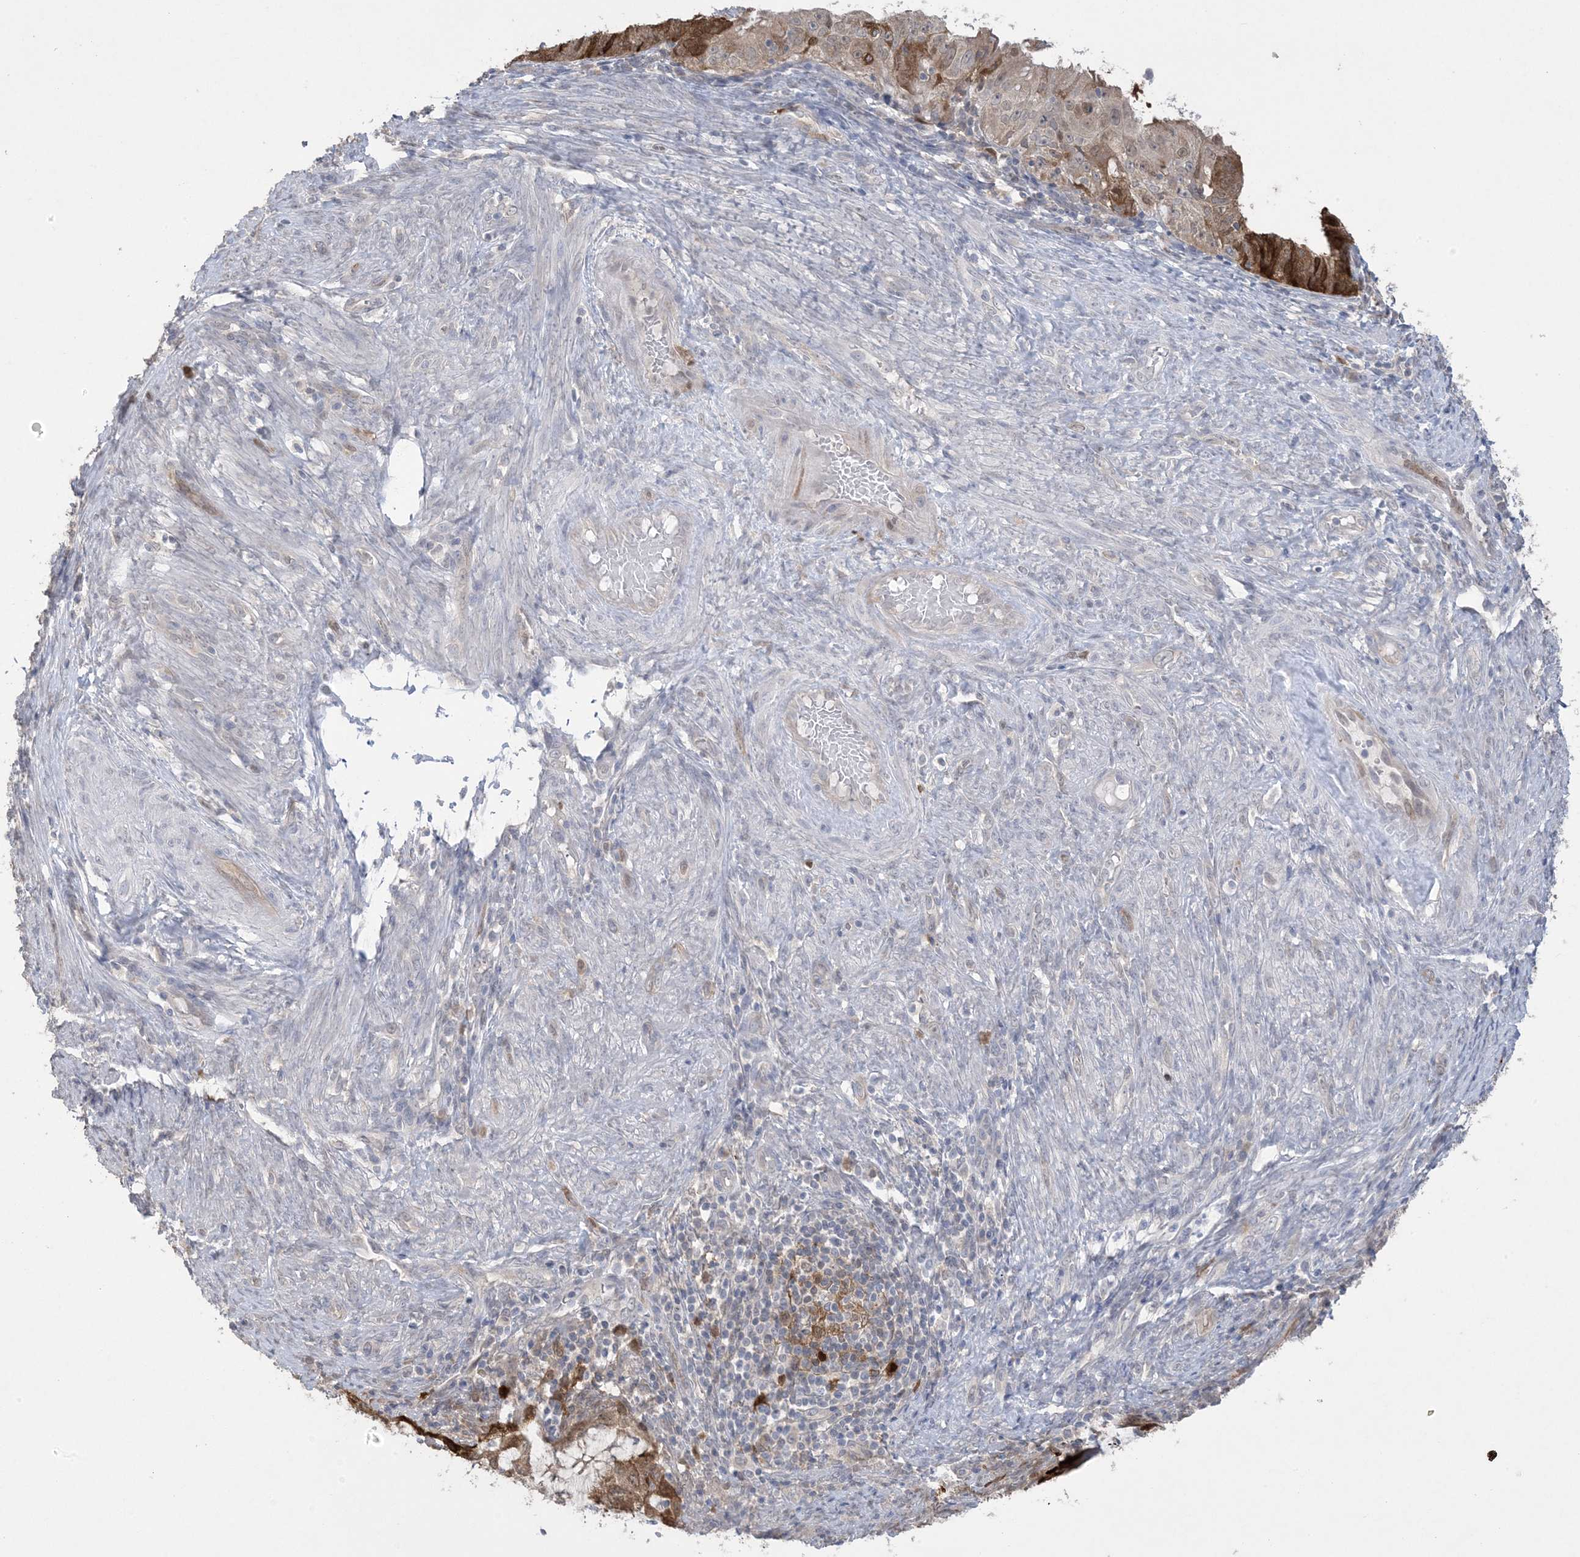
{"staining": {"intensity": "strong", "quantity": "25%-75%", "location": "cytoplasmic/membranous"}, "tissue": "endometrial cancer", "cell_type": "Tumor cells", "image_type": "cancer", "snomed": [{"axis": "morphology", "description": "Adenocarcinoma, NOS"}, {"axis": "topography", "description": "Endometrium"}], "caption": "Immunohistochemistry of adenocarcinoma (endometrial) reveals high levels of strong cytoplasmic/membranous positivity in approximately 25%-75% of tumor cells.", "gene": "HMGCS1", "patient": {"sex": "female", "age": 51}}